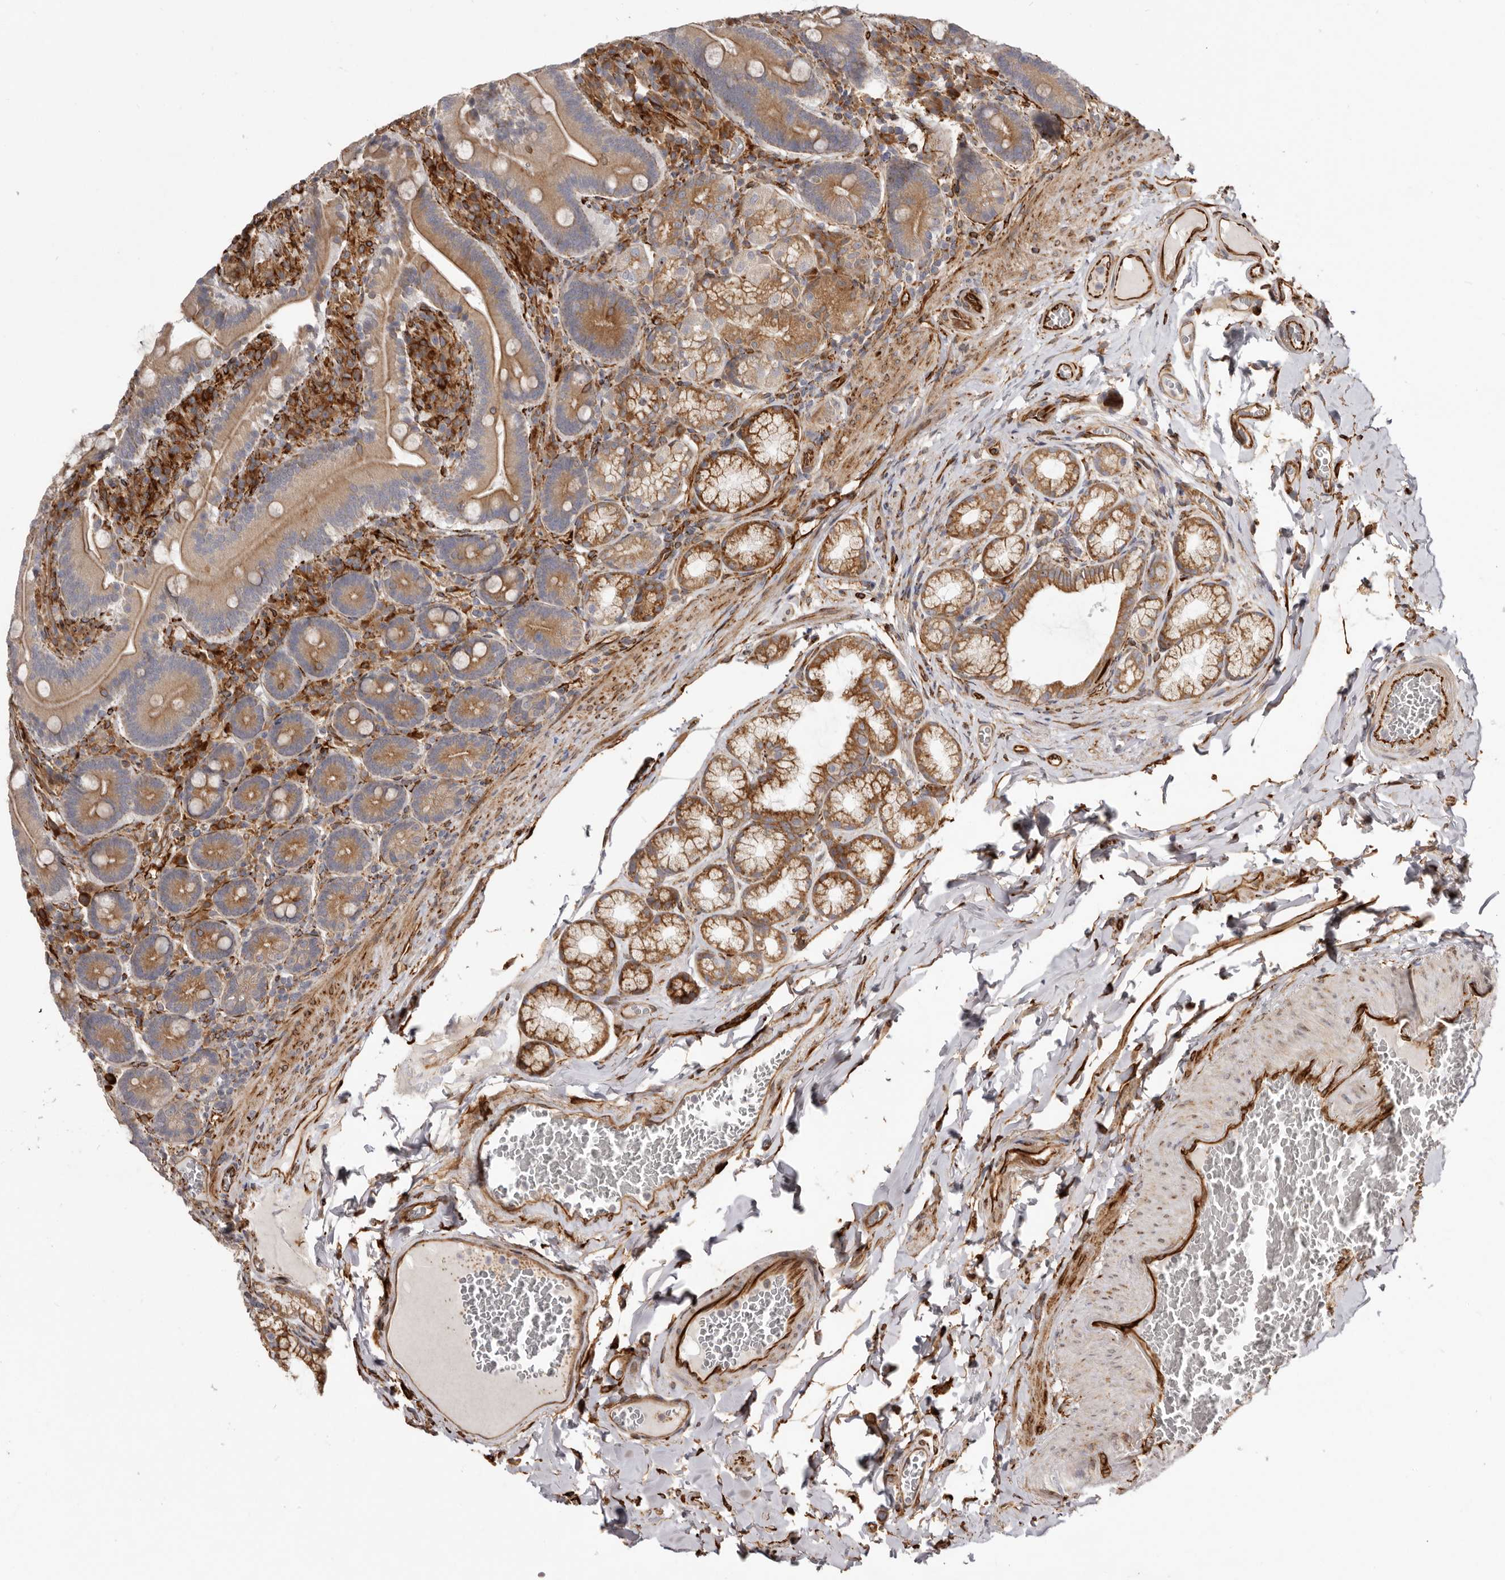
{"staining": {"intensity": "moderate", "quantity": ">75%", "location": "cytoplasmic/membranous"}, "tissue": "duodenum", "cell_type": "Glandular cells", "image_type": "normal", "snomed": [{"axis": "morphology", "description": "Normal tissue, NOS"}, {"axis": "topography", "description": "Duodenum"}], "caption": "Brown immunohistochemical staining in unremarkable human duodenum shows moderate cytoplasmic/membranous staining in approximately >75% of glandular cells. The protein of interest is stained brown, and the nuclei are stained in blue (DAB IHC with brightfield microscopy, high magnification).", "gene": "WDTC1", "patient": {"sex": "female", "age": 62}}